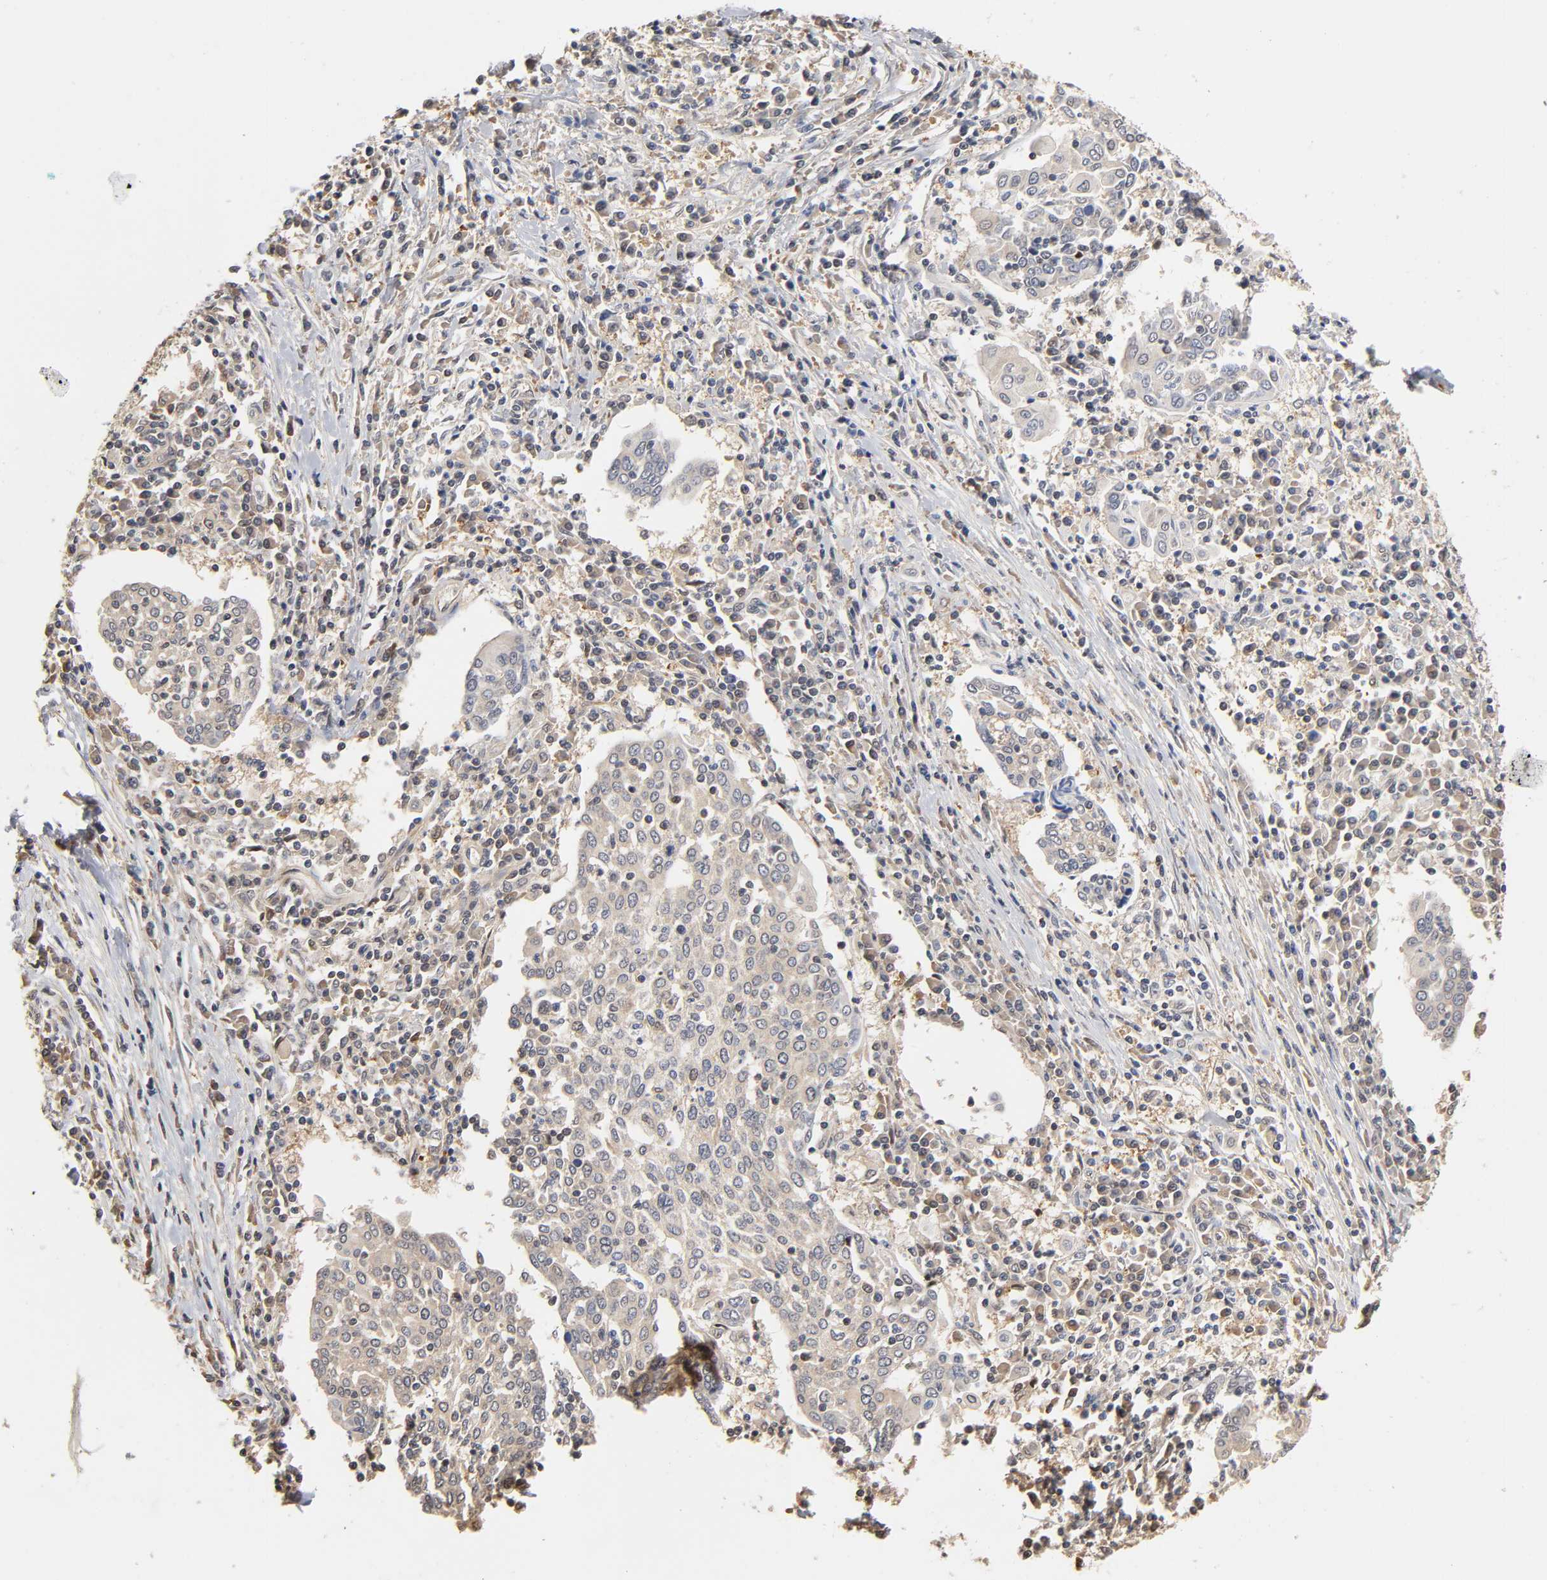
{"staining": {"intensity": "weak", "quantity": "25%-75%", "location": "cytoplasmic/membranous"}, "tissue": "cervical cancer", "cell_type": "Tumor cells", "image_type": "cancer", "snomed": [{"axis": "morphology", "description": "Squamous cell carcinoma, NOS"}, {"axis": "topography", "description": "Cervix"}], "caption": "Protein expression by immunohistochemistry (IHC) displays weak cytoplasmic/membranous positivity in about 25%-75% of tumor cells in cervical cancer (squamous cell carcinoma).", "gene": "PDE5A", "patient": {"sex": "female", "age": 40}}